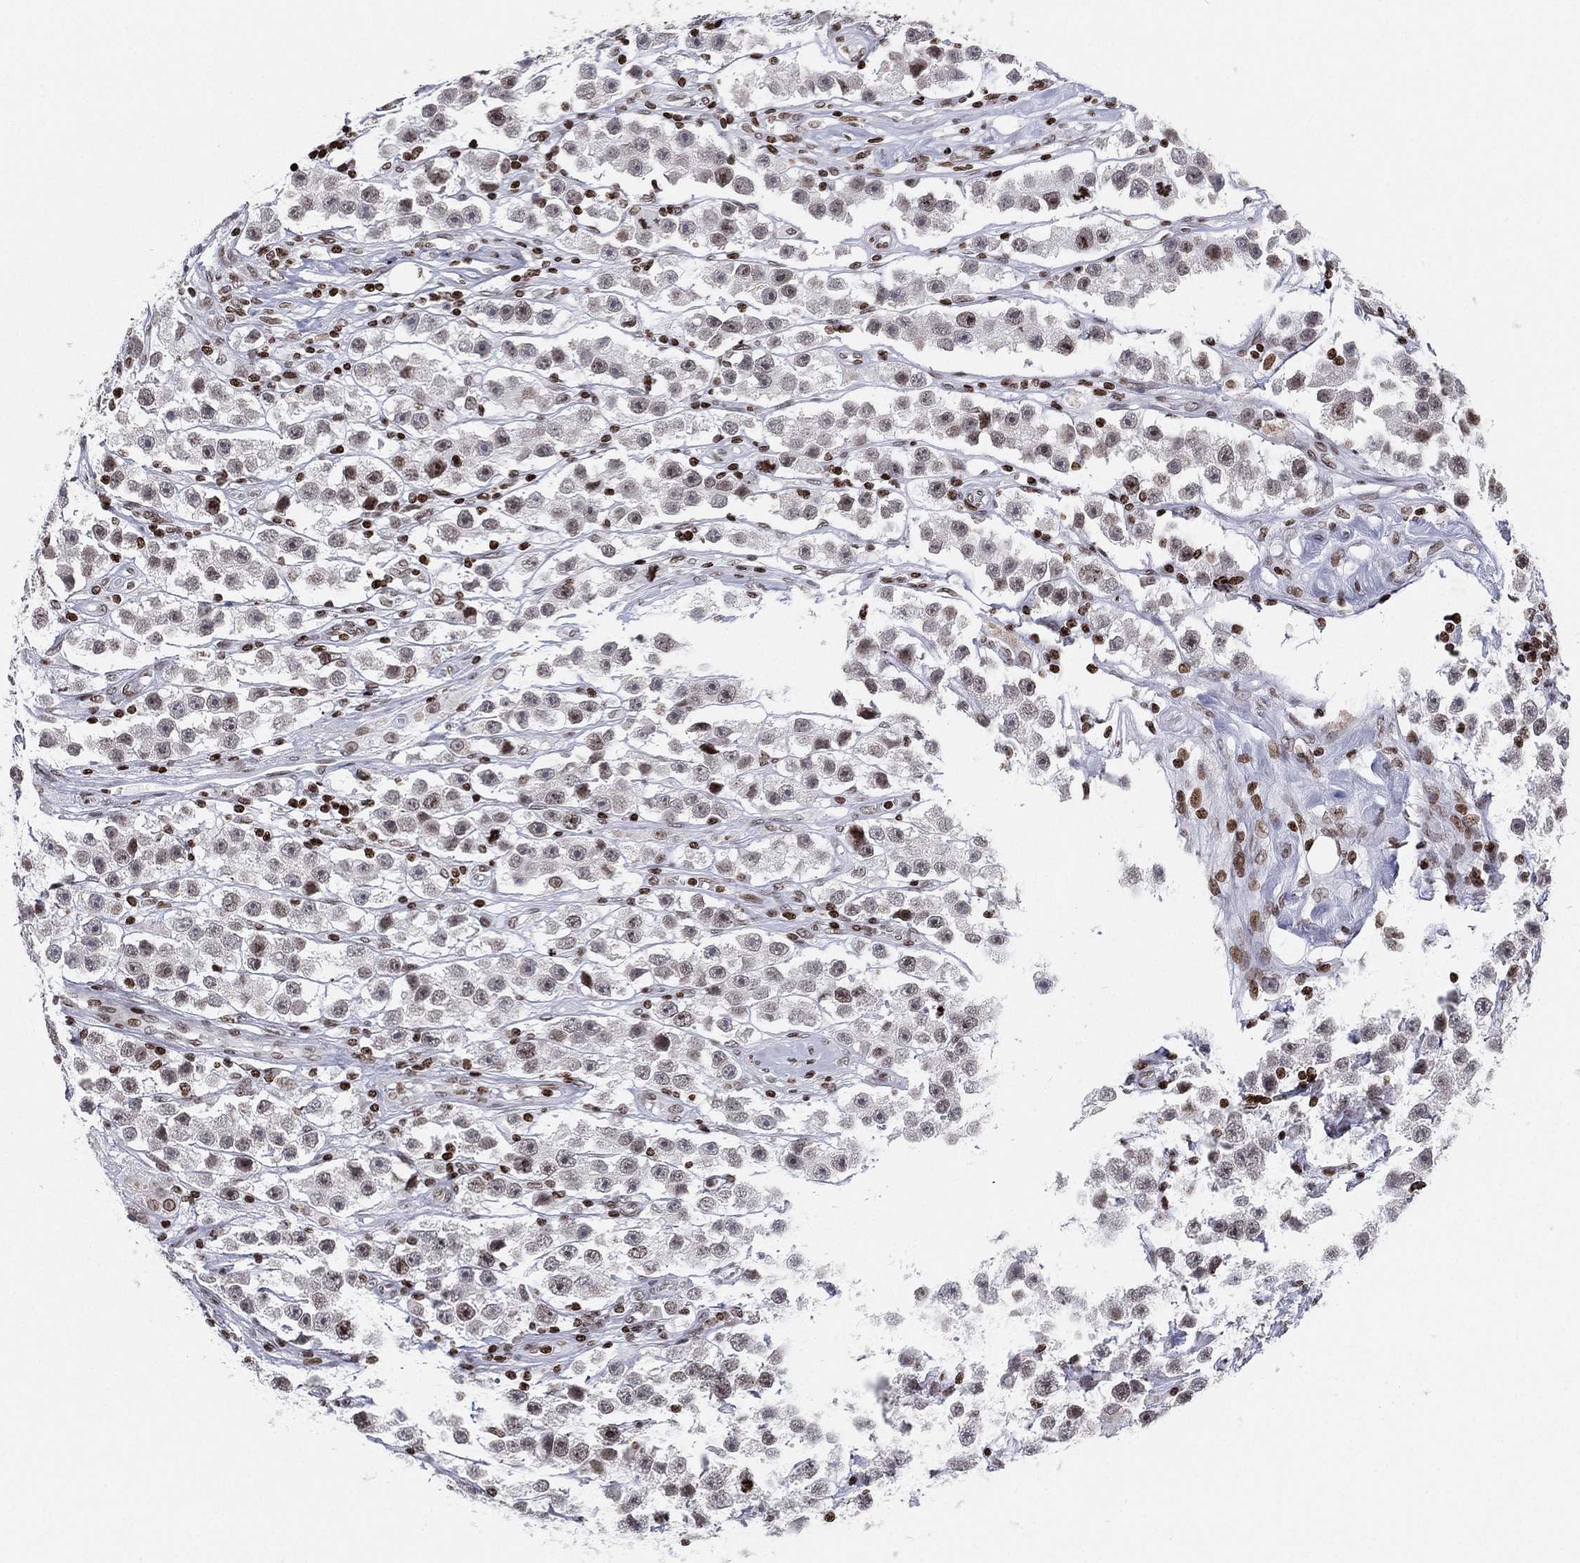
{"staining": {"intensity": "negative", "quantity": "none", "location": "none"}, "tissue": "testis cancer", "cell_type": "Tumor cells", "image_type": "cancer", "snomed": [{"axis": "morphology", "description": "Seminoma, NOS"}, {"axis": "topography", "description": "Testis"}], "caption": "A high-resolution image shows immunohistochemistry (IHC) staining of seminoma (testis), which shows no significant staining in tumor cells.", "gene": "MFSD14A", "patient": {"sex": "male", "age": 45}}